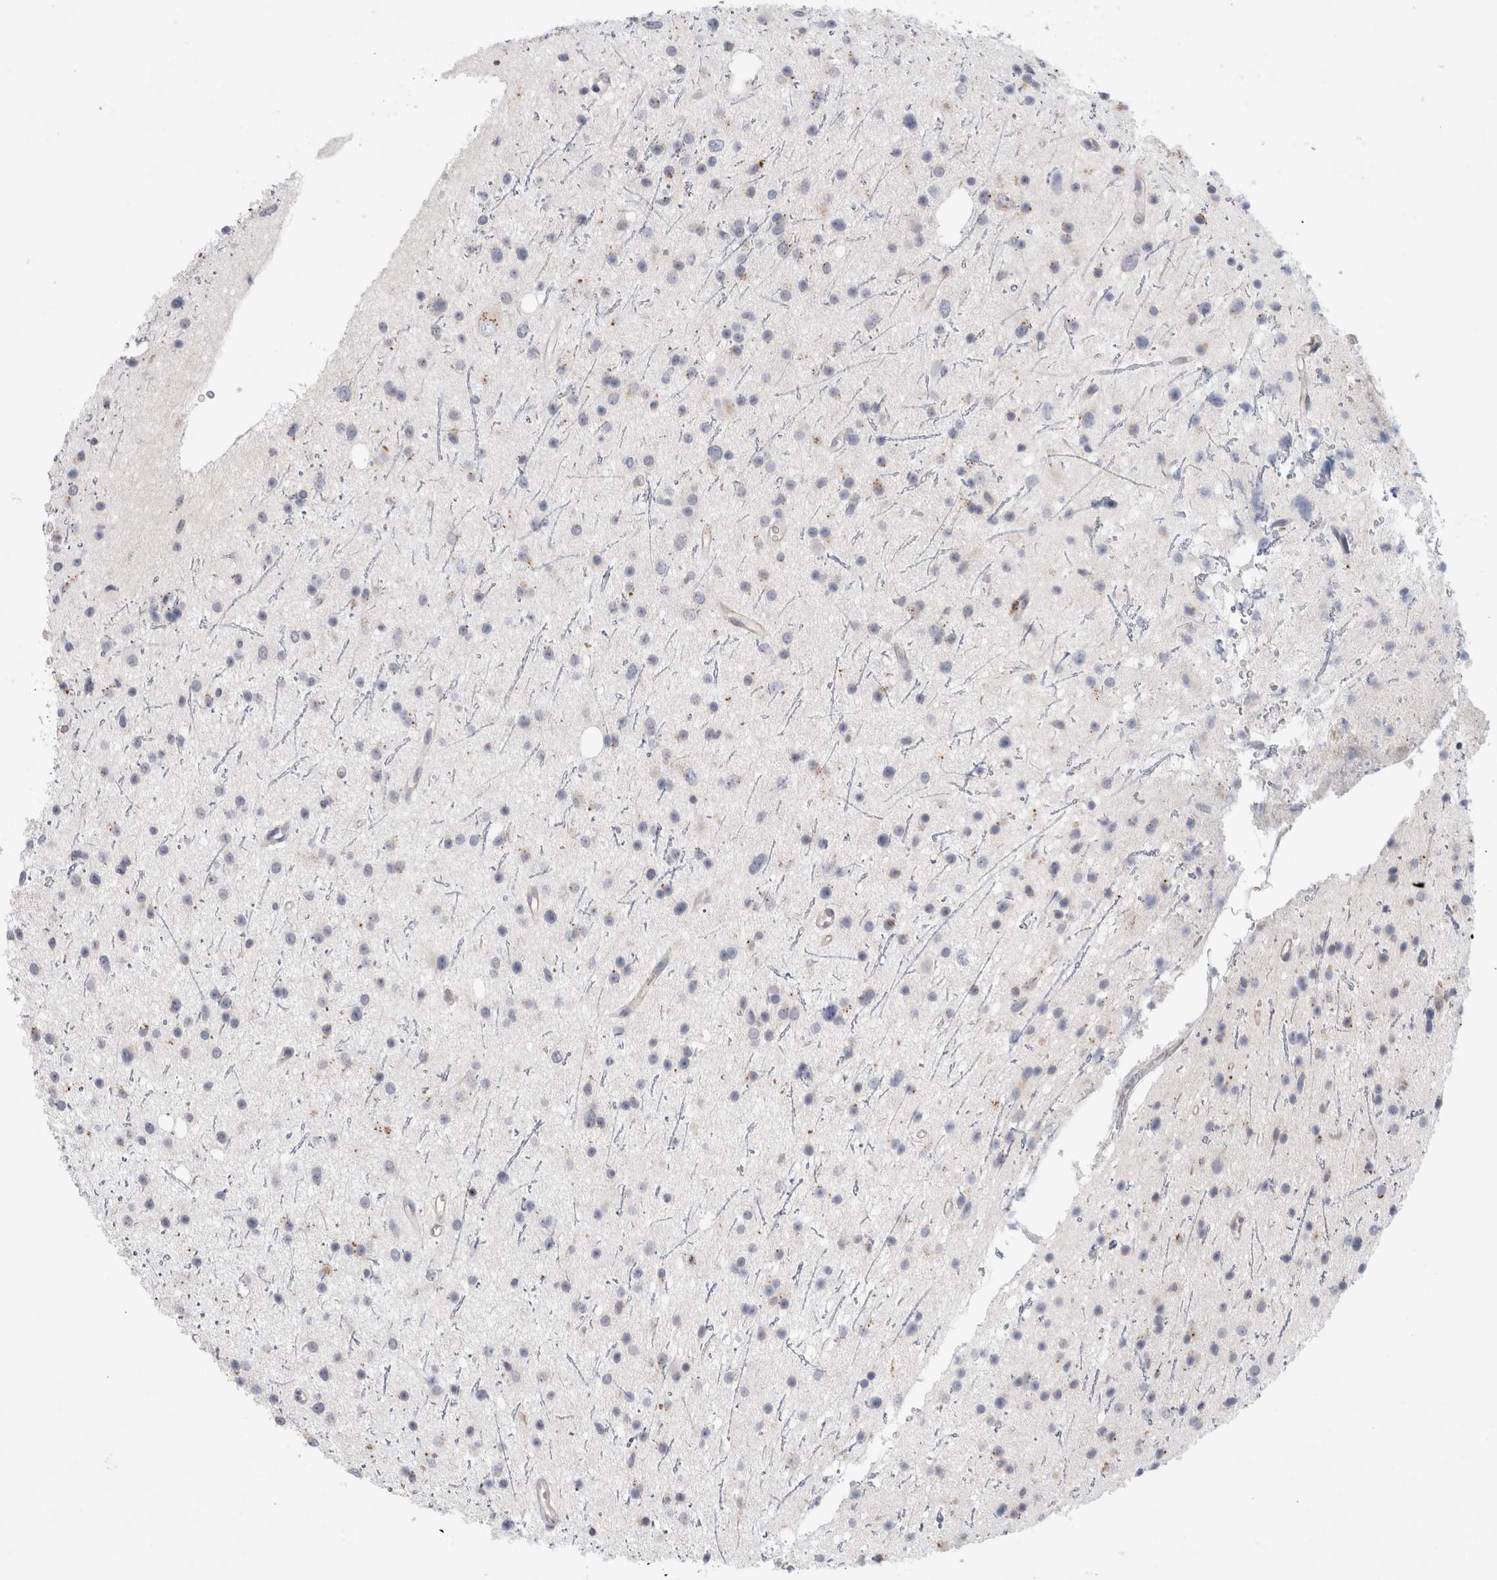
{"staining": {"intensity": "negative", "quantity": "none", "location": "none"}, "tissue": "glioma", "cell_type": "Tumor cells", "image_type": "cancer", "snomed": [{"axis": "morphology", "description": "Glioma, malignant, Low grade"}, {"axis": "topography", "description": "Cerebral cortex"}], "caption": "A histopathology image of human glioma is negative for staining in tumor cells. (IHC, brightfield microscopy, high magnification).", "gene": "GAA", "patient": {"sex": "female", "age": 39}}